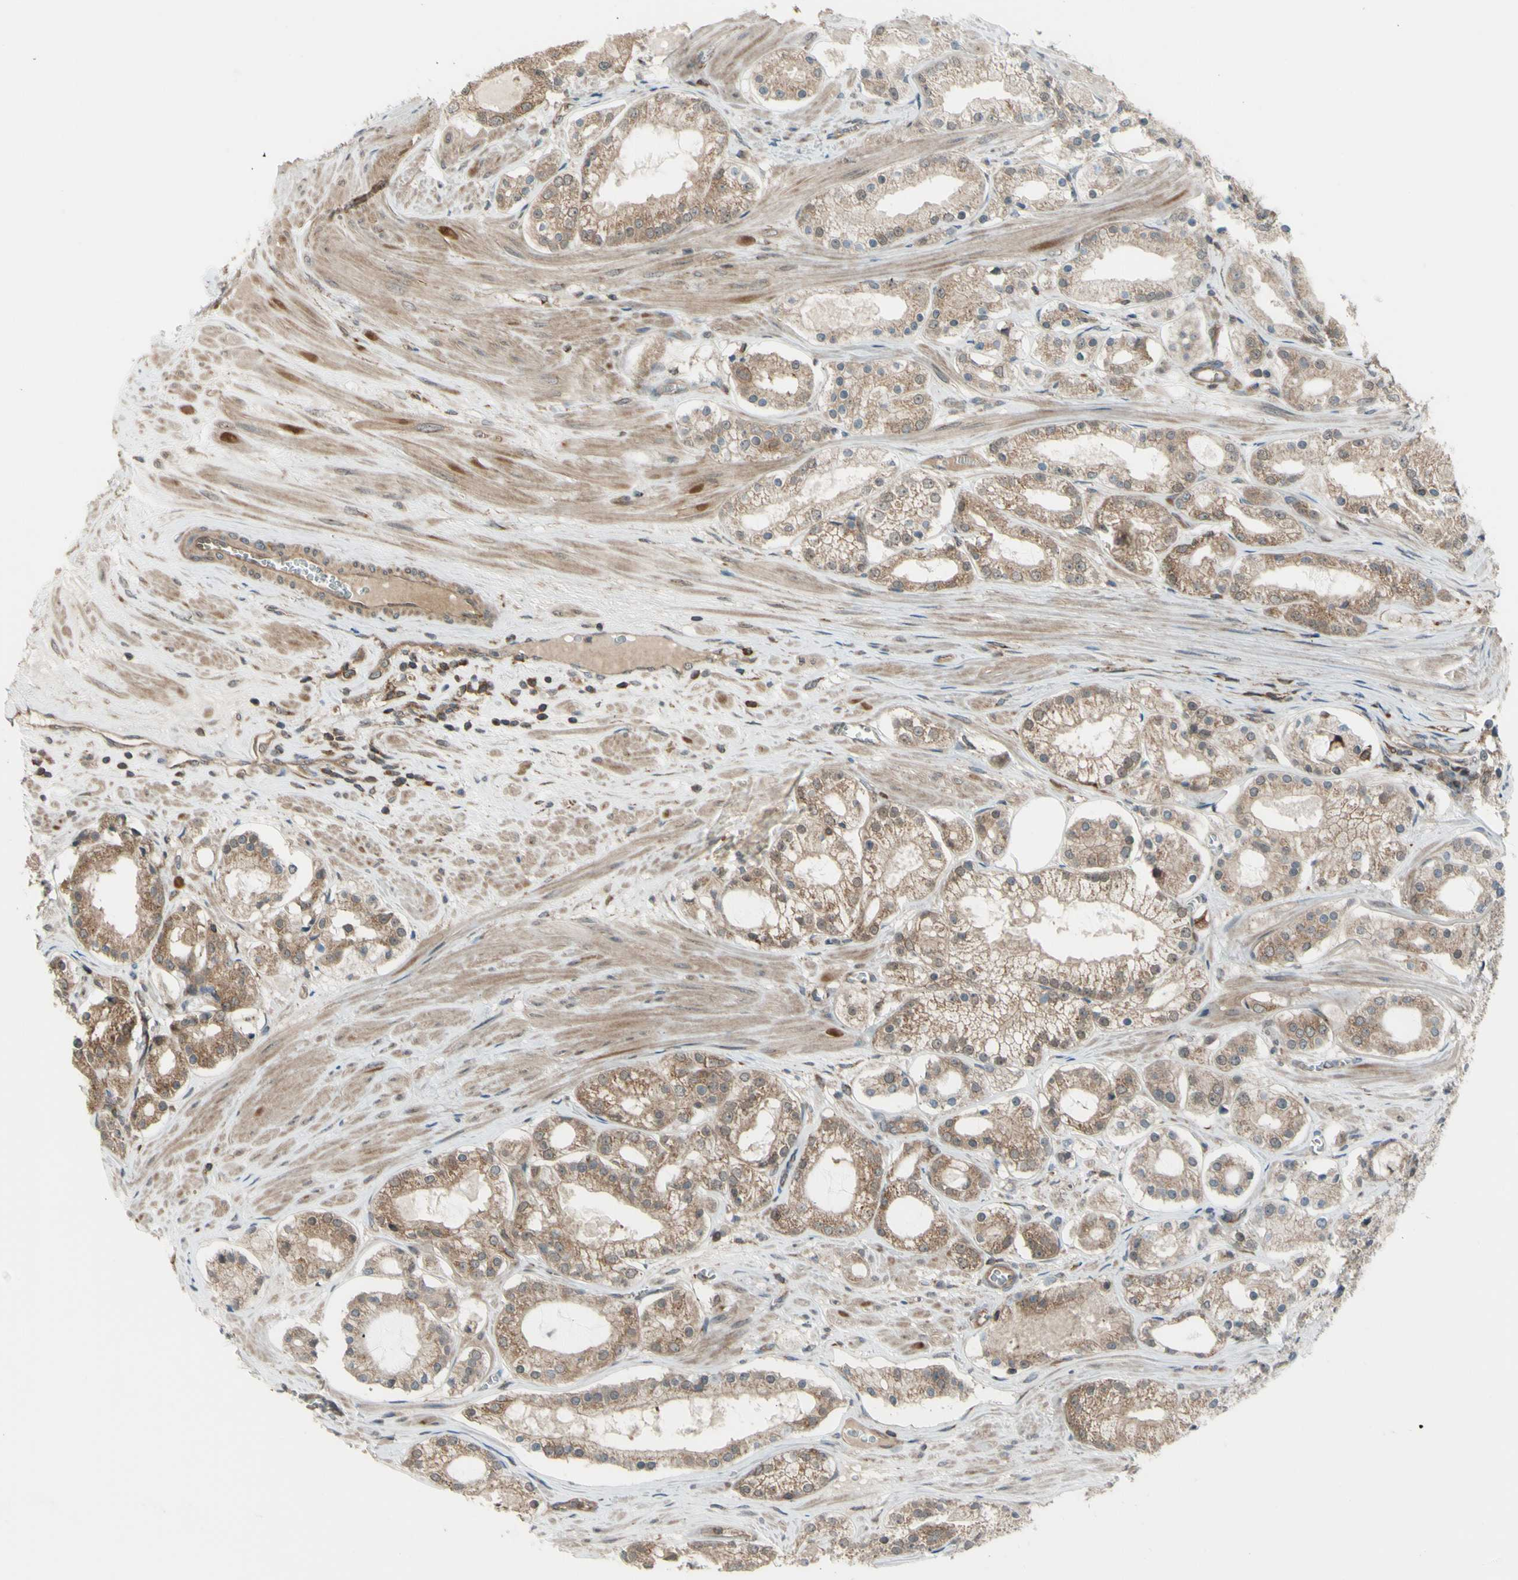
{"staining": {"intensity": "weak", "quantity": "25%-75%", "location": "cytoplasmic/membranous,nuclear"}, "tissue": "prostate cancer", "cell_type": "Tumor cells", "image_type": "cancer", "snomed": [{"axis": "morphology", "description": "Adenocarcinoma, High grade"}, {"axis": "topography", "description": "Prostate"}], "caption": "Immunohistochemical staining of human prostate cancer (adenocarcinoma (high-grade)) demonstrates weak cytoplasmic/membranous and nuclear protein positivity in approximately 25%-75% of tumor cells. Using DAB (3,3'-diaminobenzidine) (brown) and hematoxylin (blue) stains, captured at high magnification using brightfield microscopy.", "gene": "FLII", "patient": {"sex": "male", "age": 66}}